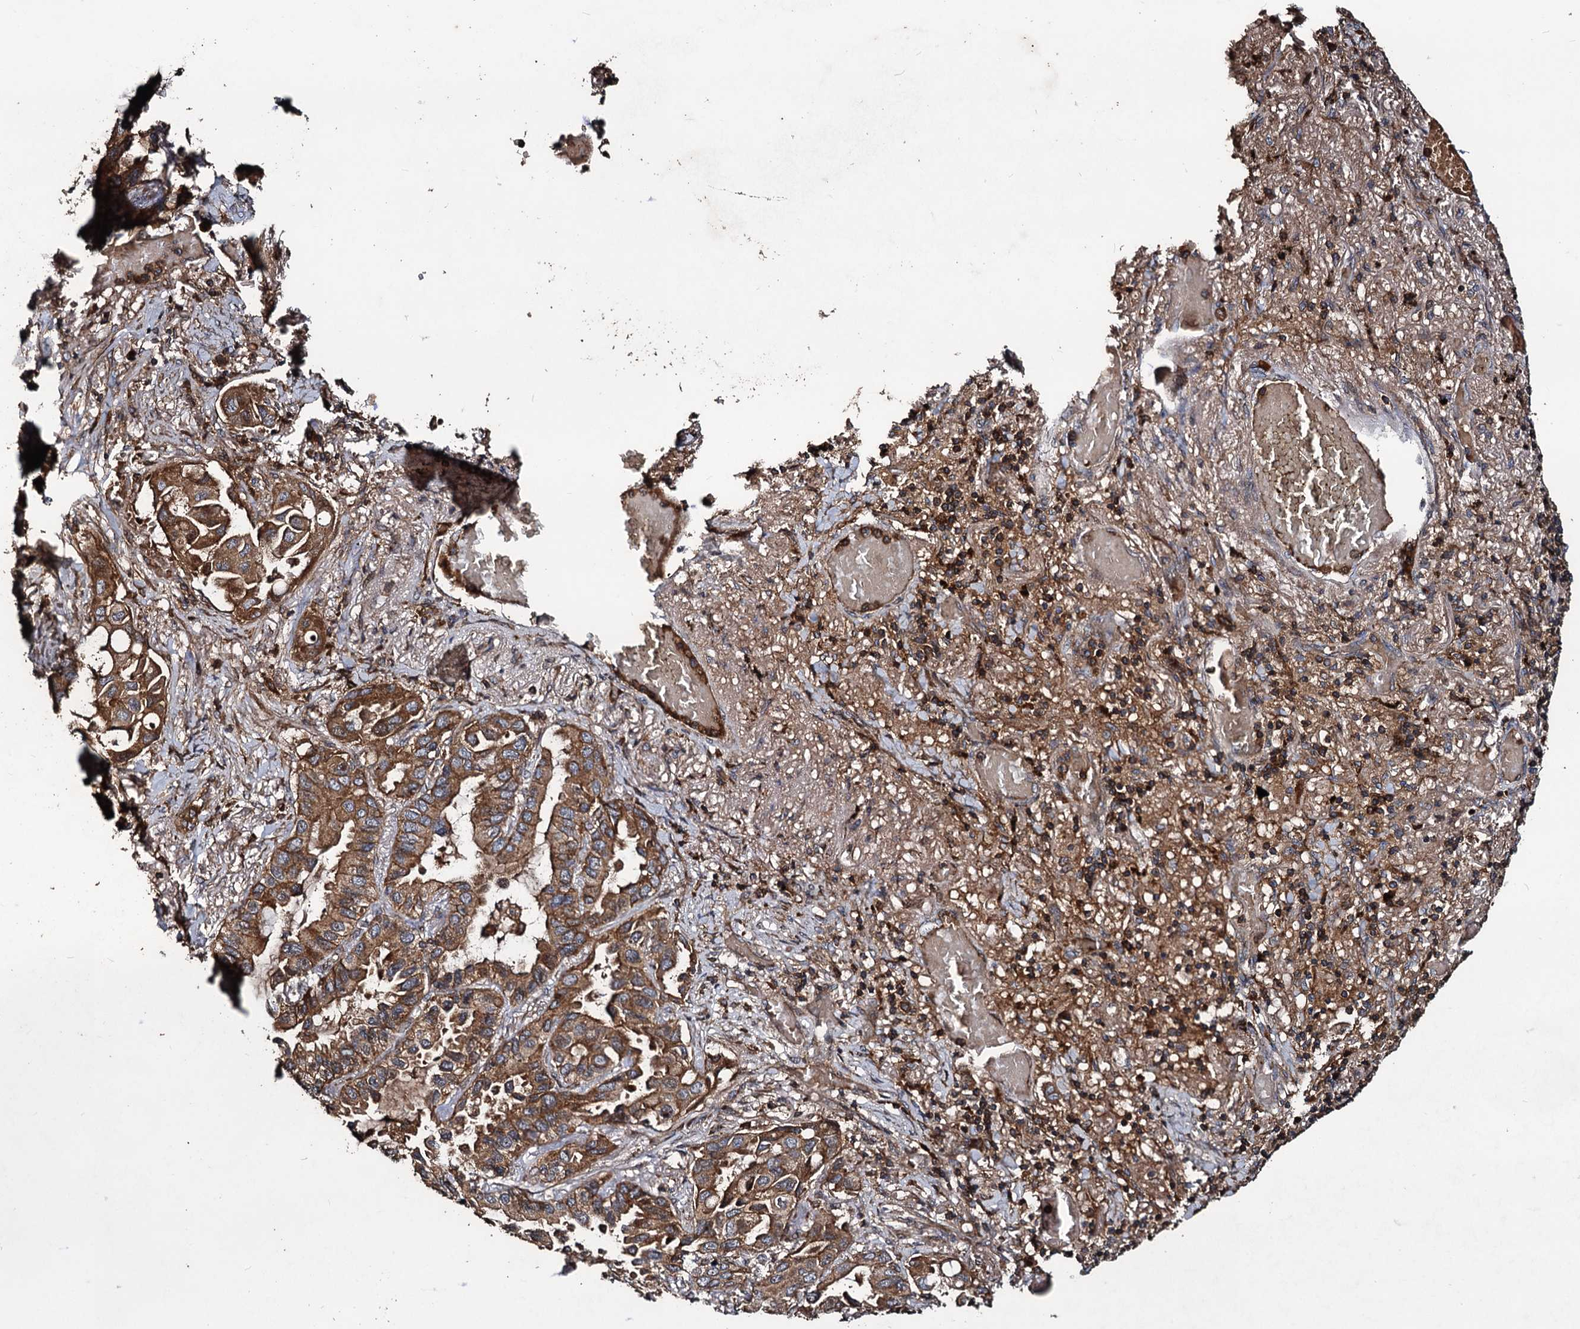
{"staining": {"intensity": "moderate", "quantity": ">75%", "location": "cytoplasmic/membranous"}, "tissue": "lung cancer", "cell_type": "Tumor cells", "image_type": "cancer", "snomed": [{"axis": "morphology", "description": "Adenocarcinoma, NOS"}, {"axis": "topography", "description": "Lung"}], "caption": "Human adenocarcinoma (lung) stained with a protein marker demonstrates moderate staining in tumor cells.", "gene": "NOTCH2NLA", "patient": {"sex": "male", "age": 64}}